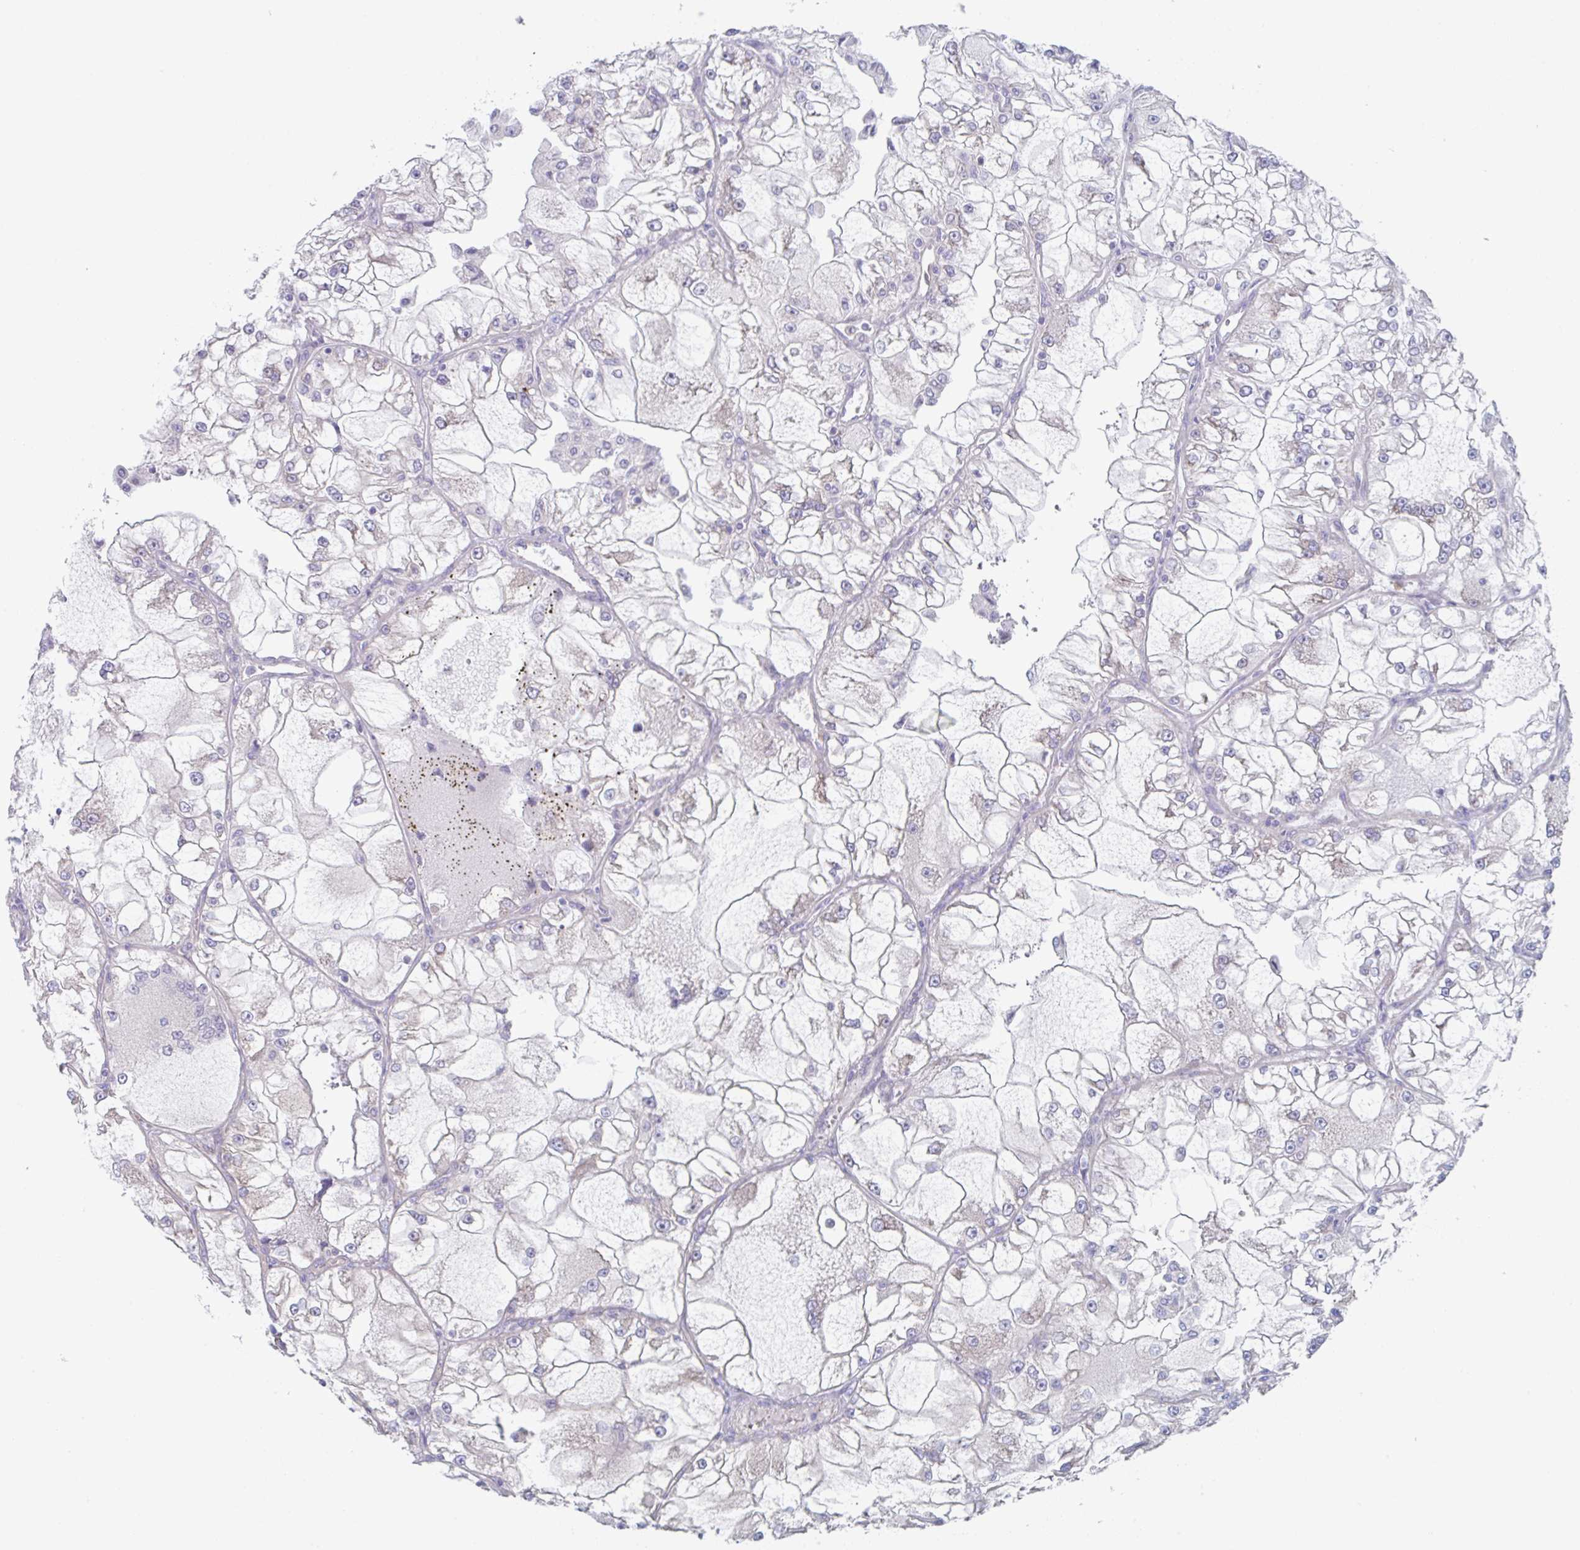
{"staining": {"intensity": "negative", "quantity": "none", "location": "none"}, "tissue": "renal cancer", "cell_type": "Tumor cells", "image_type": "cancer", "snomed": [{"axis": "morphology", "description": "Adenocarcinoma, NOS"}, {"axis": "topography", "description": "Kidney"}], "caption": "Histopathology image shows no protein positivity in tumor cells of renal cancer (adenocarcinoma) tissue. (DAB immunohistochemistry, high magnification).", "gene": "AMPD2", "patient": {"sex": "female", "age": 72}}